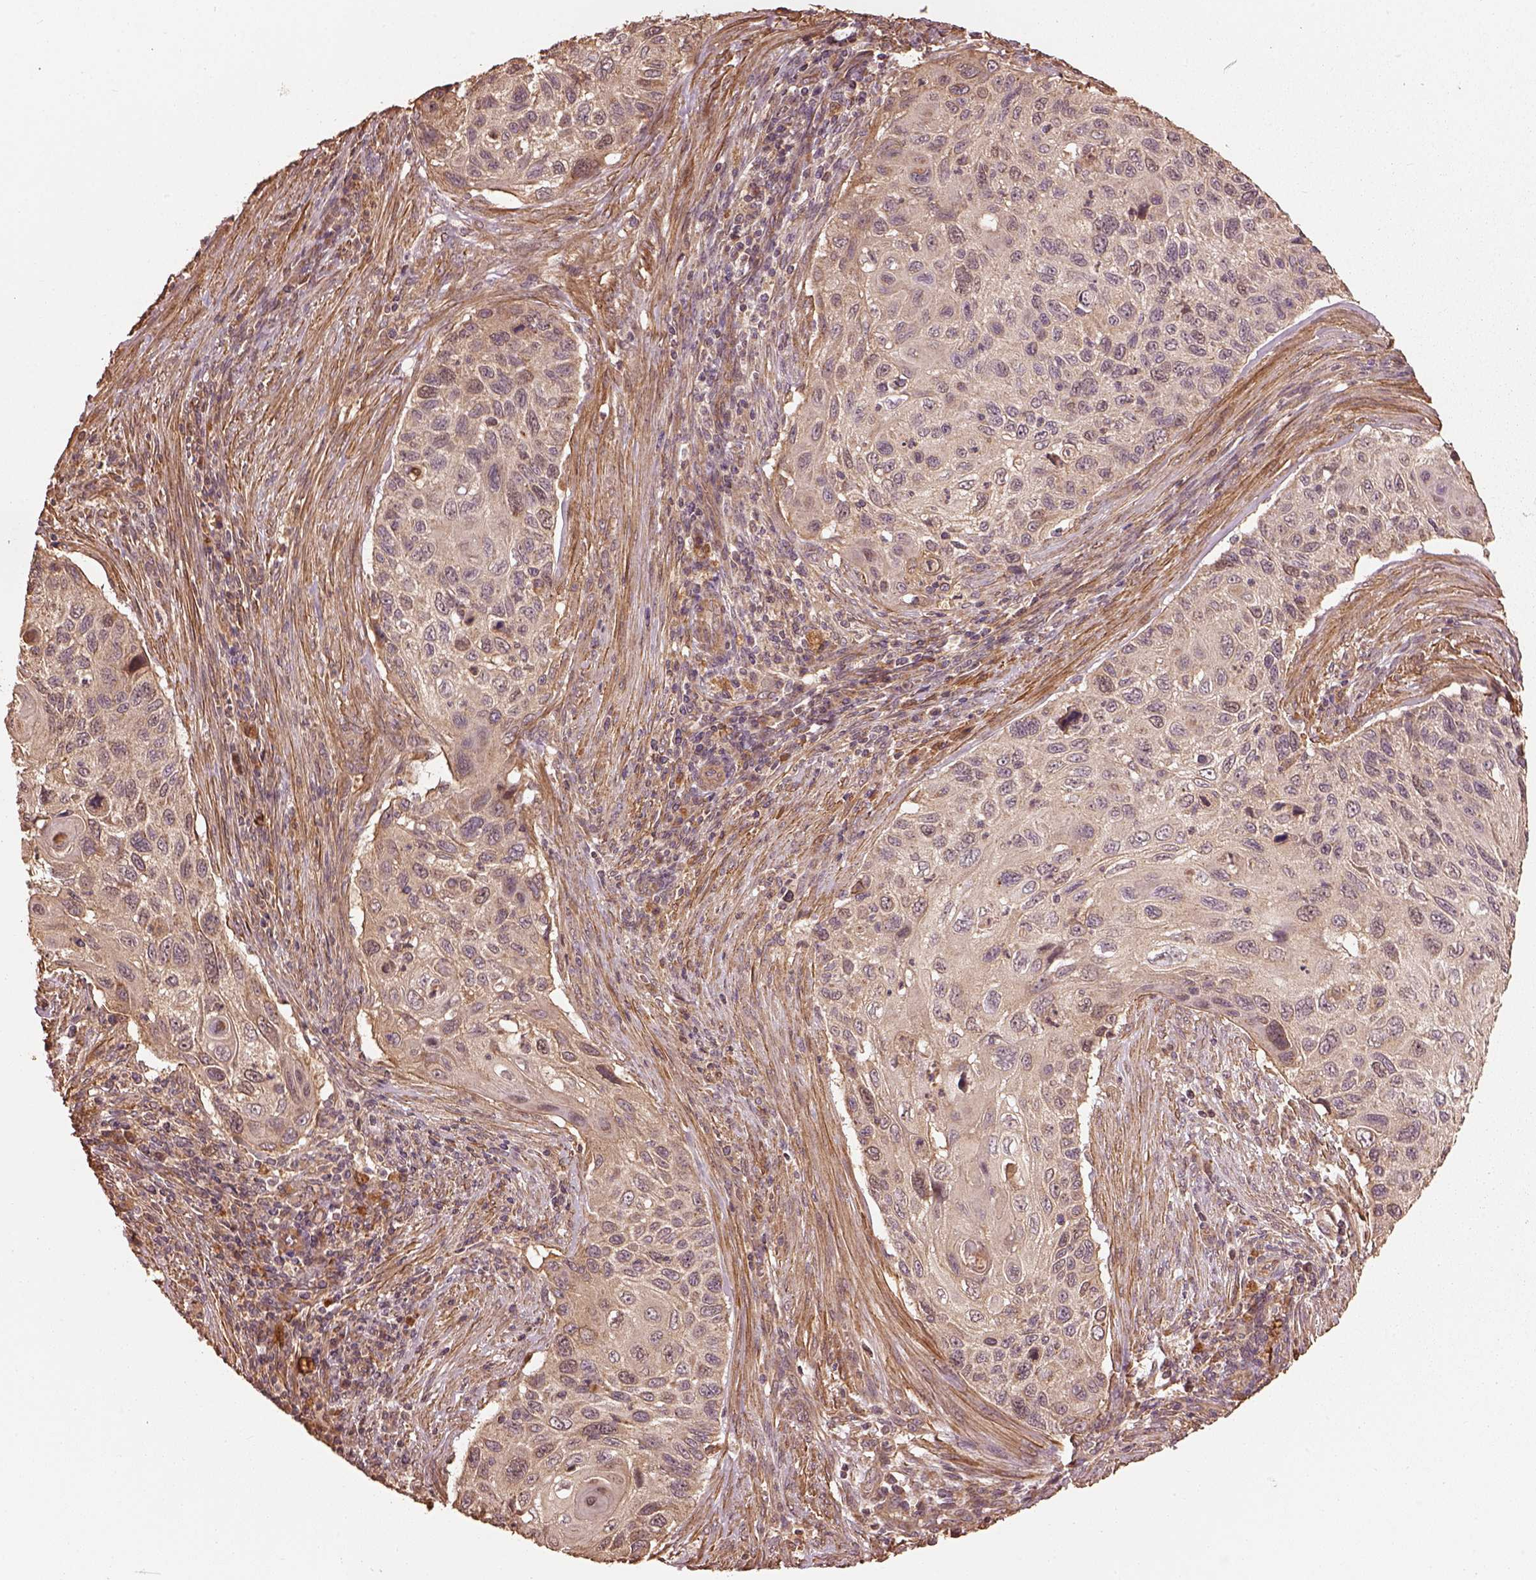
{"staining": {"intensity": "weak", "quantity": ">75%", "location": "cytoplasmic/membranous"}, "tissue": "cervical cancer", "cell_type": "Tumor cells", "image_type": "cancer", "snomed": [{"axis": "morphology", "description": "Squamous cell carcinoma, NOS"}, {"axis": "topography", "description": "Cervix"}], "caption": "Brown immunohistochemical staining in human cervical squamous cell carcinoma demonstrates weak cytoplasmic/membranous expression in about >75% of tumor cells.", "gene": "METTL4", "patient": {"sex": "female", "age": 70}}